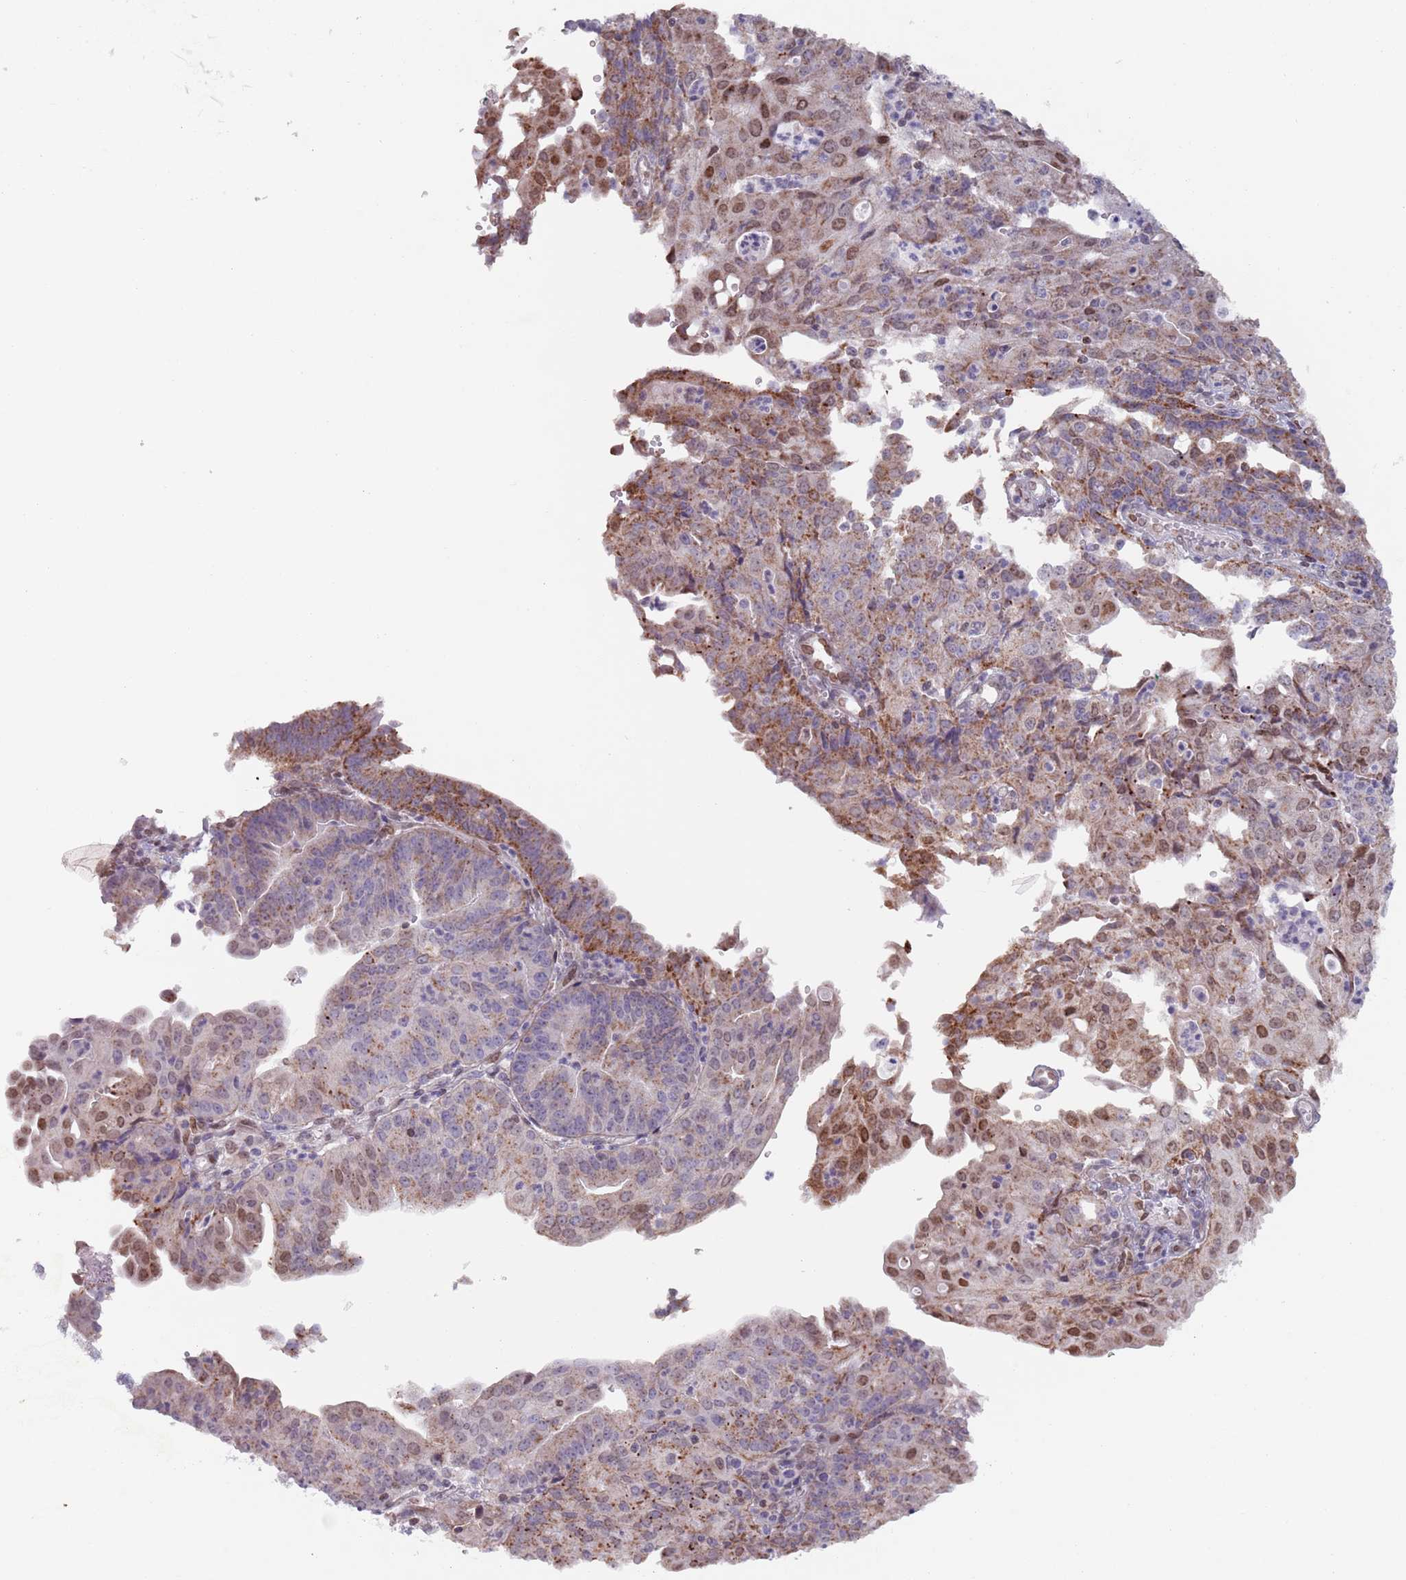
{"staining": {"intensity": "moderate", "quantity": "<25%", "location": "cytoplasmic/membranous,nuclear"}, "tissue": "endometrial cancer", "cell_type": "Tumor cells", "image_type": "cancer", "snomed": [{"axis": "morphology", "description": "Adenocarcinoma, NOS"}, {"axis": "topography", "description": "Endometrium"}], "caption": "Tumor cells exhibit low levels of moderate cytoplasmic/membranous and nuclear staining in about <25% of cells in endometrial cancer. (DAB IHC with brightfield microscopy, high magnification).", "gene": "MFSD12", "patient": {"sex": "female", "age": 56}}